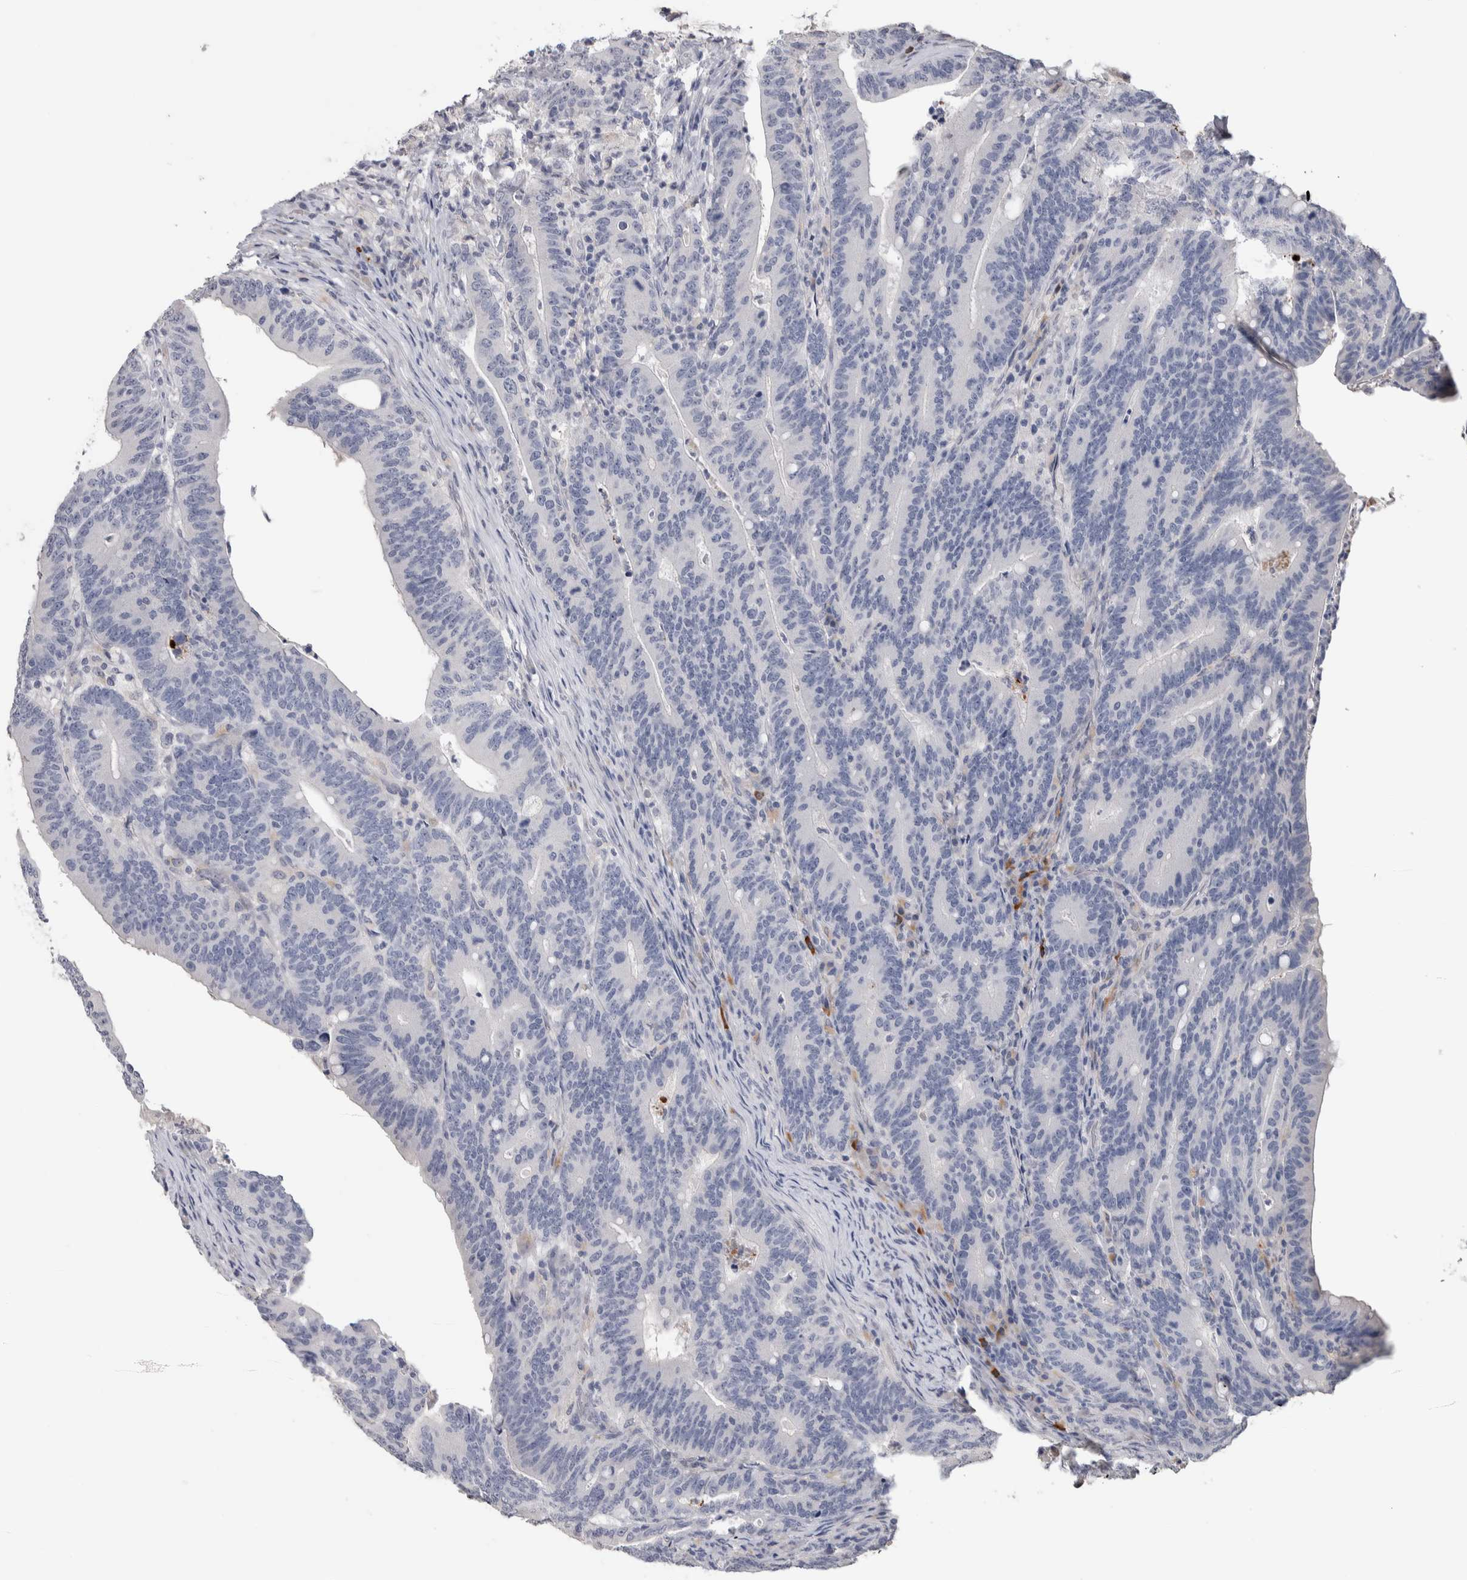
{"staining": {"intensity": "negative", "quantity": "none", "location": "none"}, "tissue": "colorectal cancer", "cell_type": "Tumor cells", "image_type": "cancer", "snomed": [{"axis": "morphology", "description": "Adenocarcinoma, NOS"}, {"axis": "topography", "description": "Colon"}], "caption": "Histopathology image shows no protein positivity in tumor cells of colorectal cancer tissue.", "gene": "TMEM102", "patient": {"sex": "female", "age": 66}}